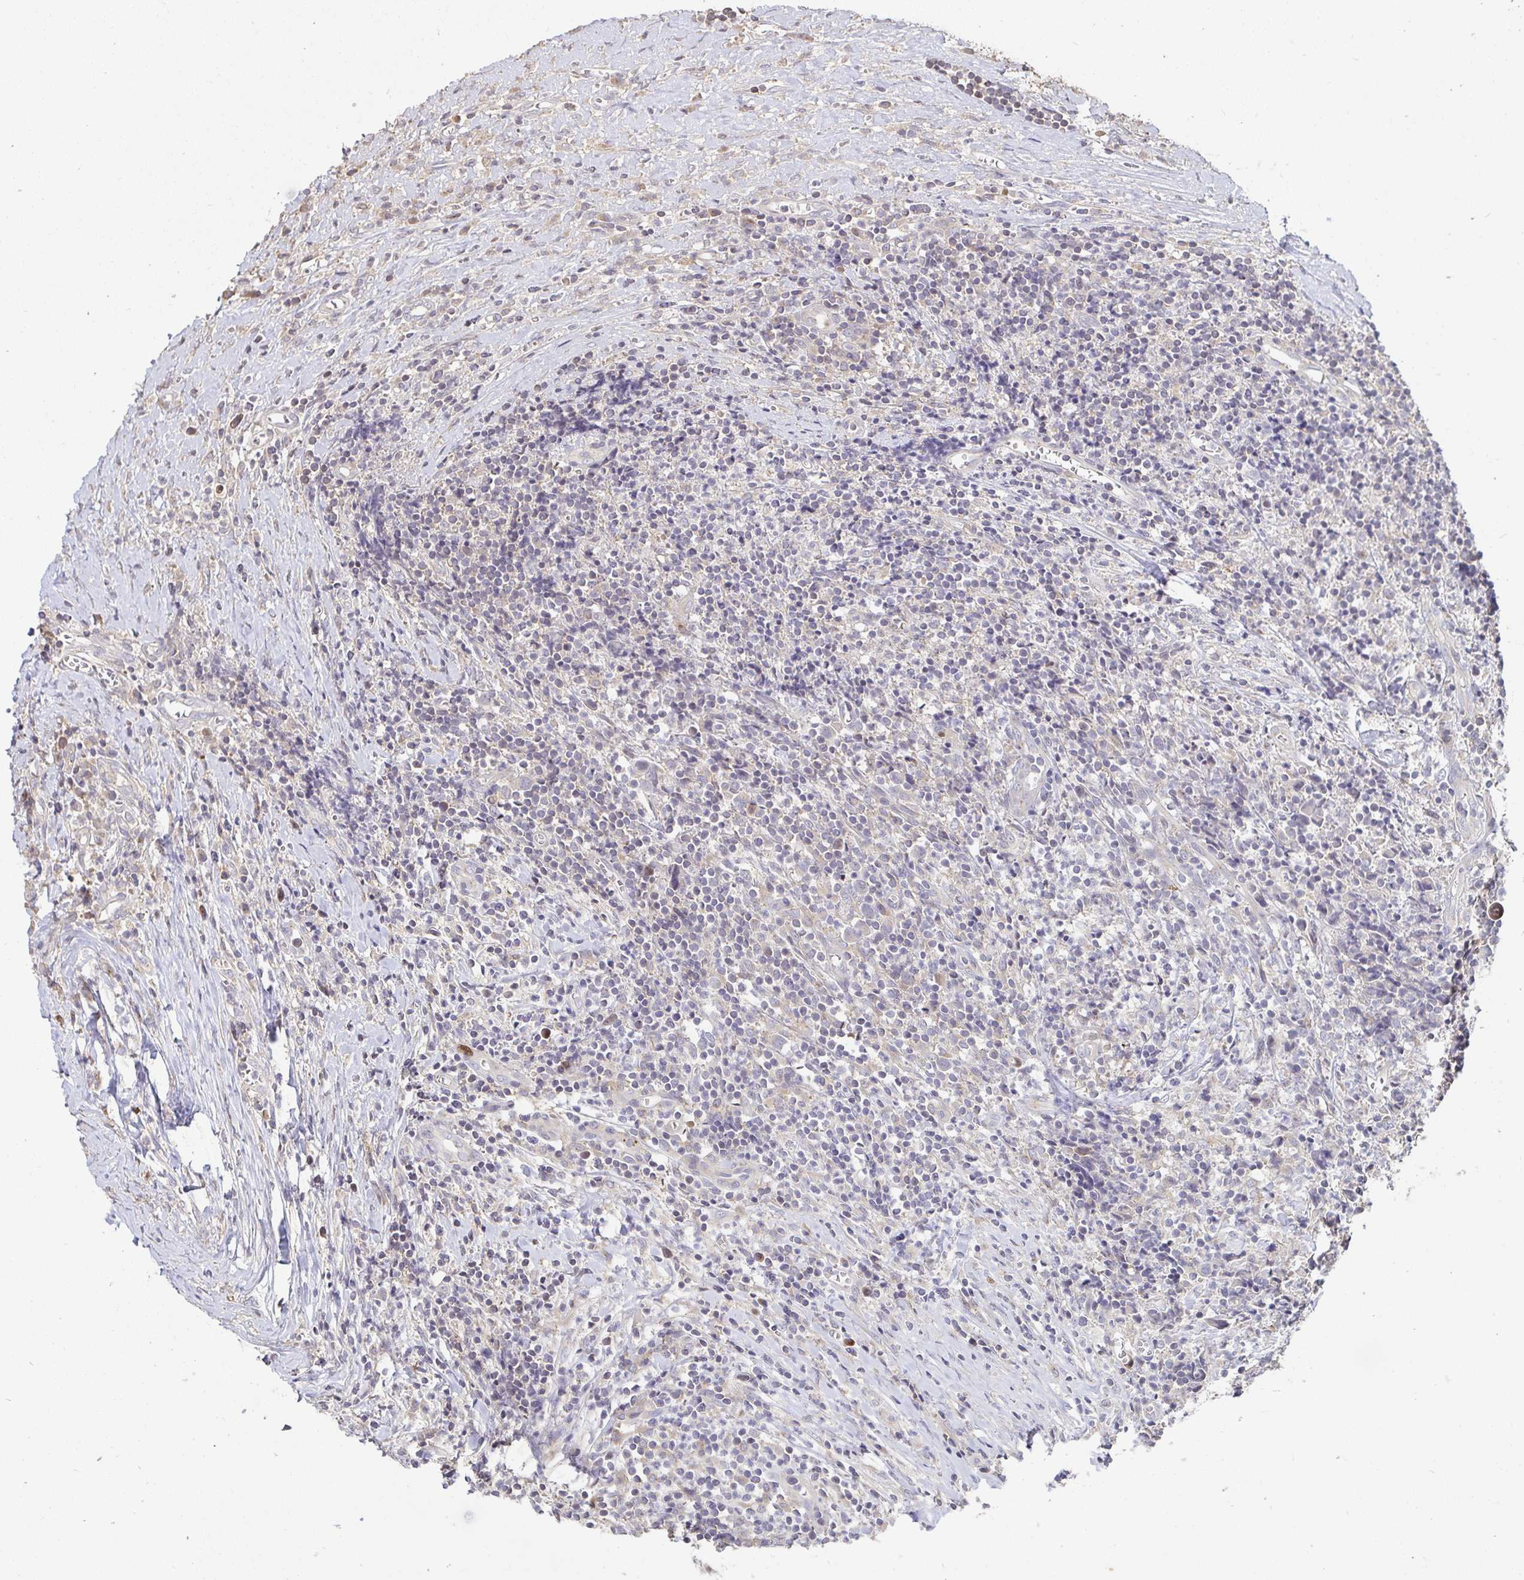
{"staining": {"intensity": "negative", "quantity": "none", "location": "none"}, "tissue": "lymphoma", "cell_type": "Tumor cells", "image_type": "cancer", "snomed": [{"axis": "morphology", "description": "Hodgkin's disease, NOS"}, {"axis": "topography", "description": "Thymus, NOS"}], "caption": "There is no significant staining in tumor cells of lymphoma.", "gene": "ANLN", "patient": {"sex": "female", "age": 17}}